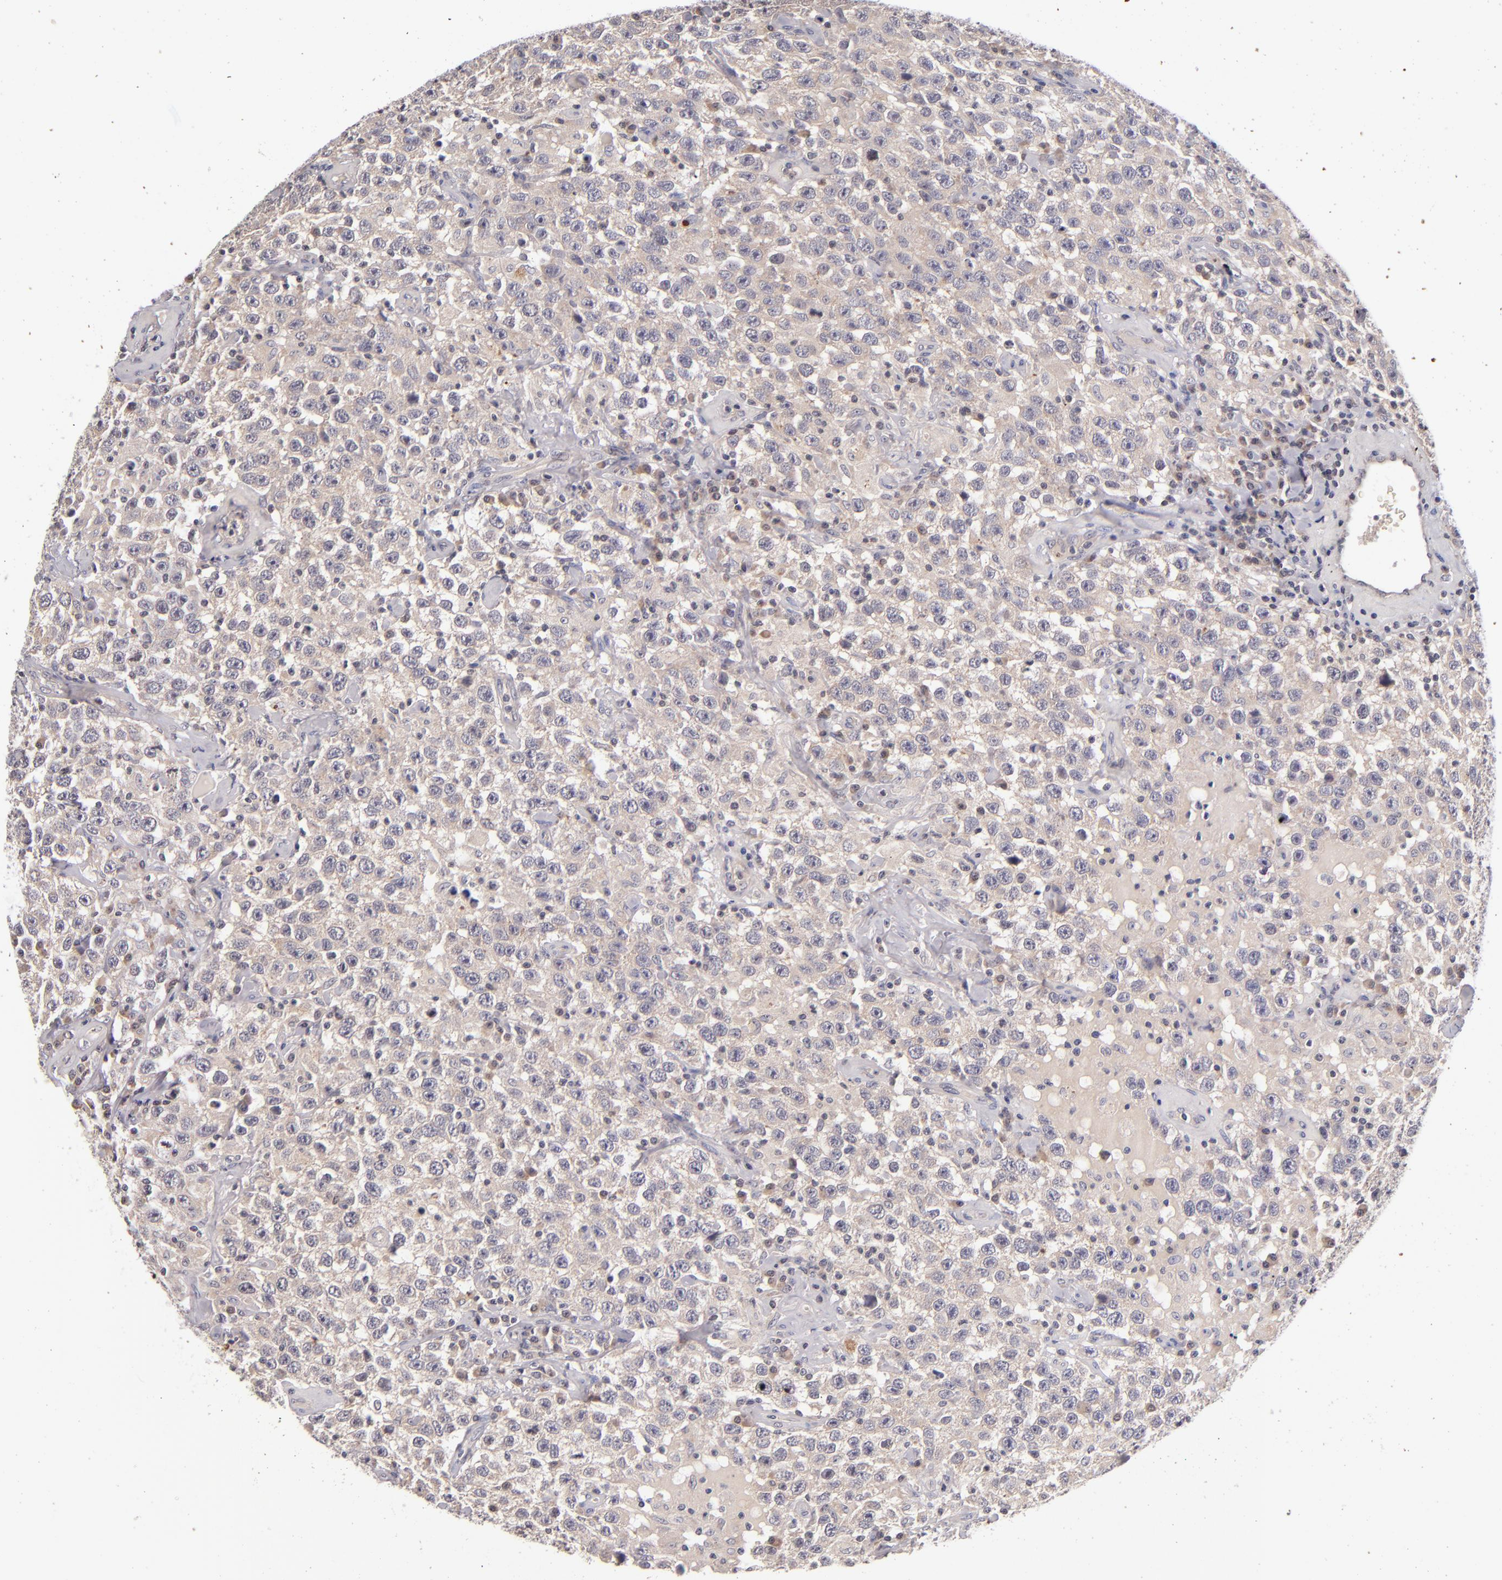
{"staining": {"intensity": "weak", "quantity": "25%-75%", "location": "cytoplasmic/membranous"}, "tissue": "testis cancer", "cell_type": "Tumor cells", "image_type": "cancer", "snomed": [{"axis": "morphology", "description": "Seminoma, NOS"}, {"axis": "topography", "description": "Testis"}], "caption": "Weak cytoplasmic/membranous staining is seen in approximately 25%-75% of tumor cells in testis cancer.", "gene": "TSC2", "patient": {"sex": "male", "age": 41}}